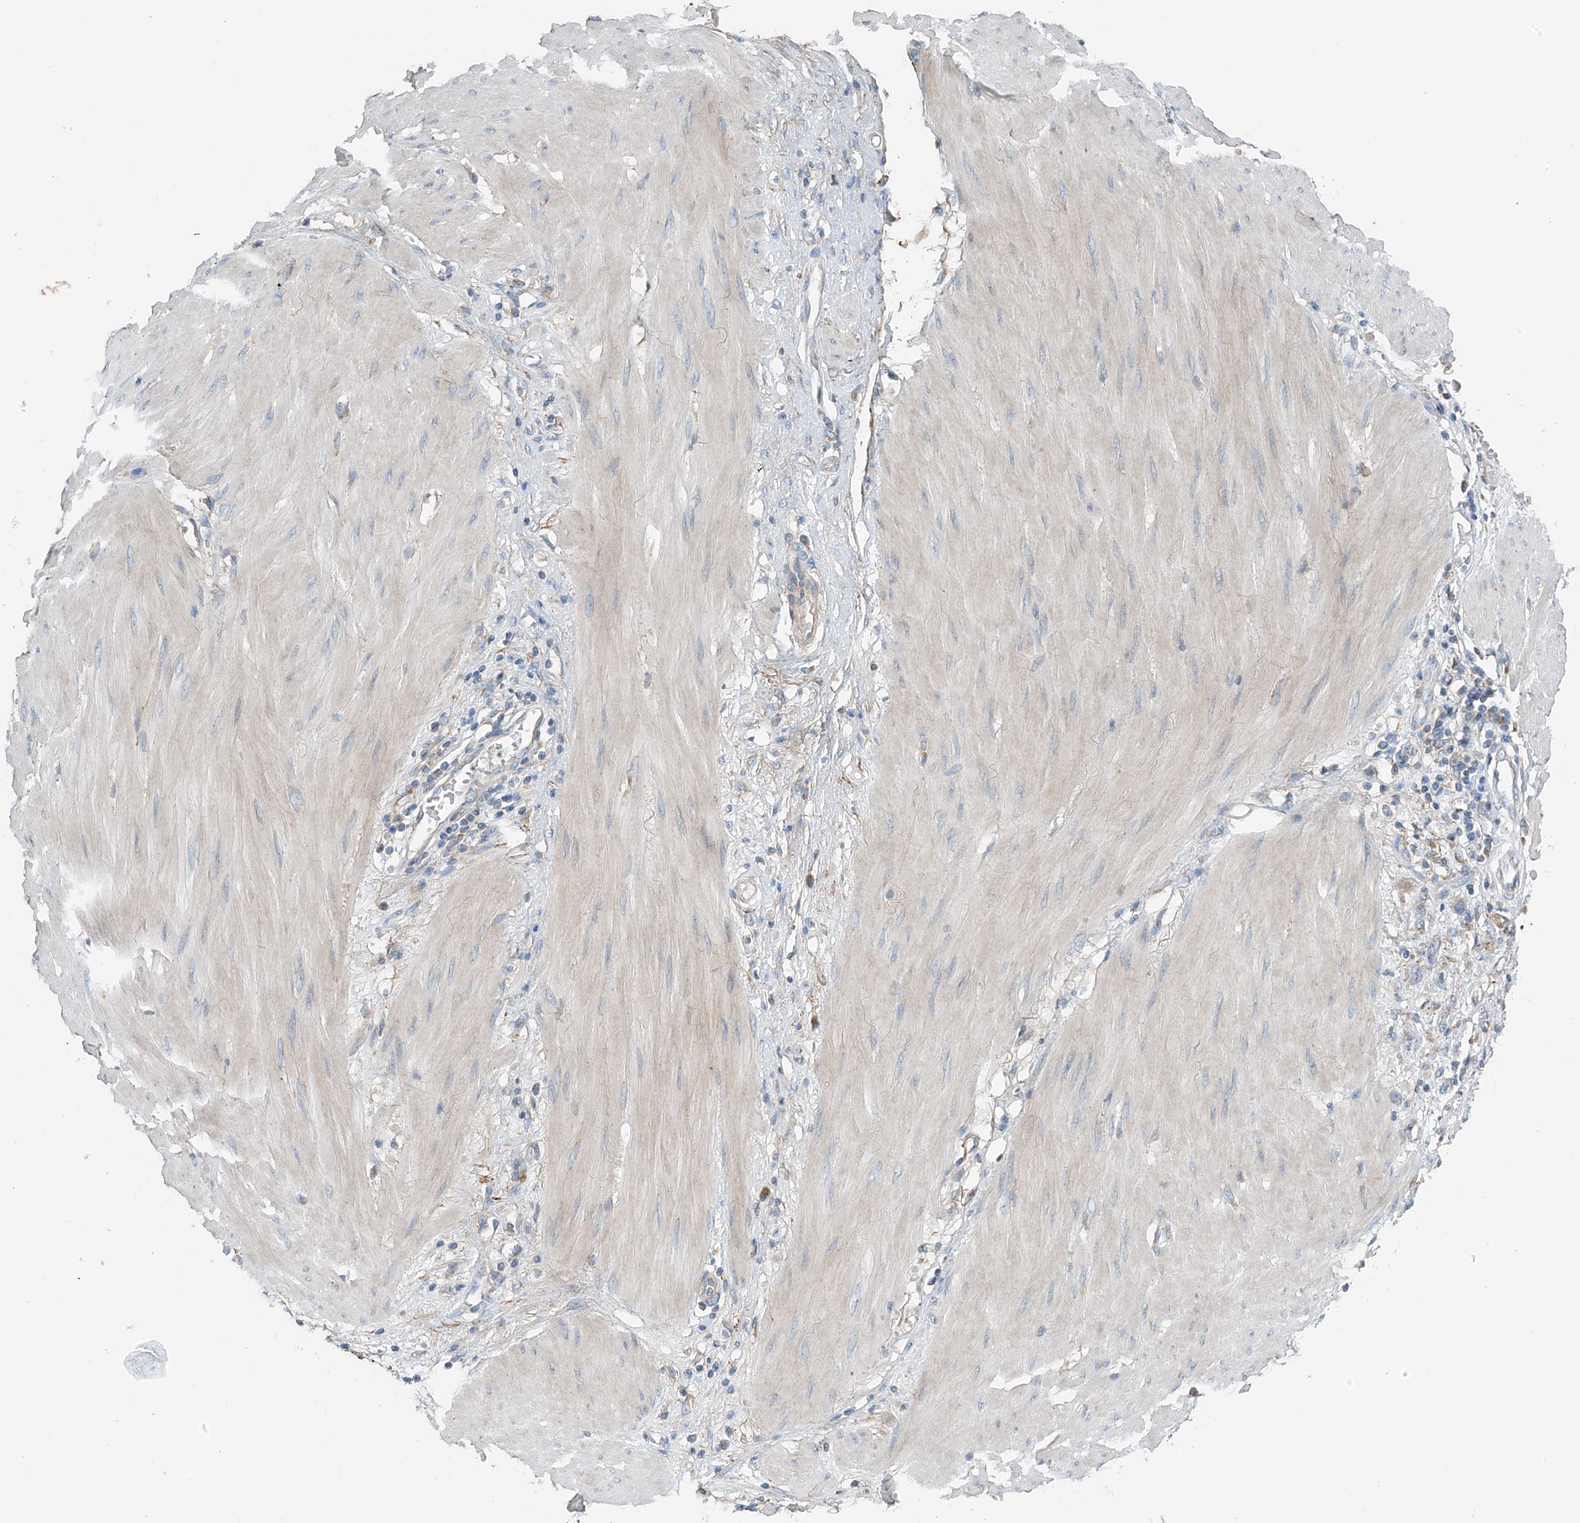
{"staining": {"intensity": "negative", "quantity": "none", "location": "none"}, "tissue": "stomach cancer", "cell_type": "Tumor cells", "image_type": "cancer", "snomed": [{"axis": "morphology", "description": "Adenocarcinoma, NOS"}, {"axis": "topography", "description": "Stomach"}], "caption": "Stomach cancer (adenocarcinoma) stained for a protein using immunohistochemistry (IHC) displays no expression tumor cells.", "gene": "GALNTL6", "patient": {"sex": "female", "age": 76}}